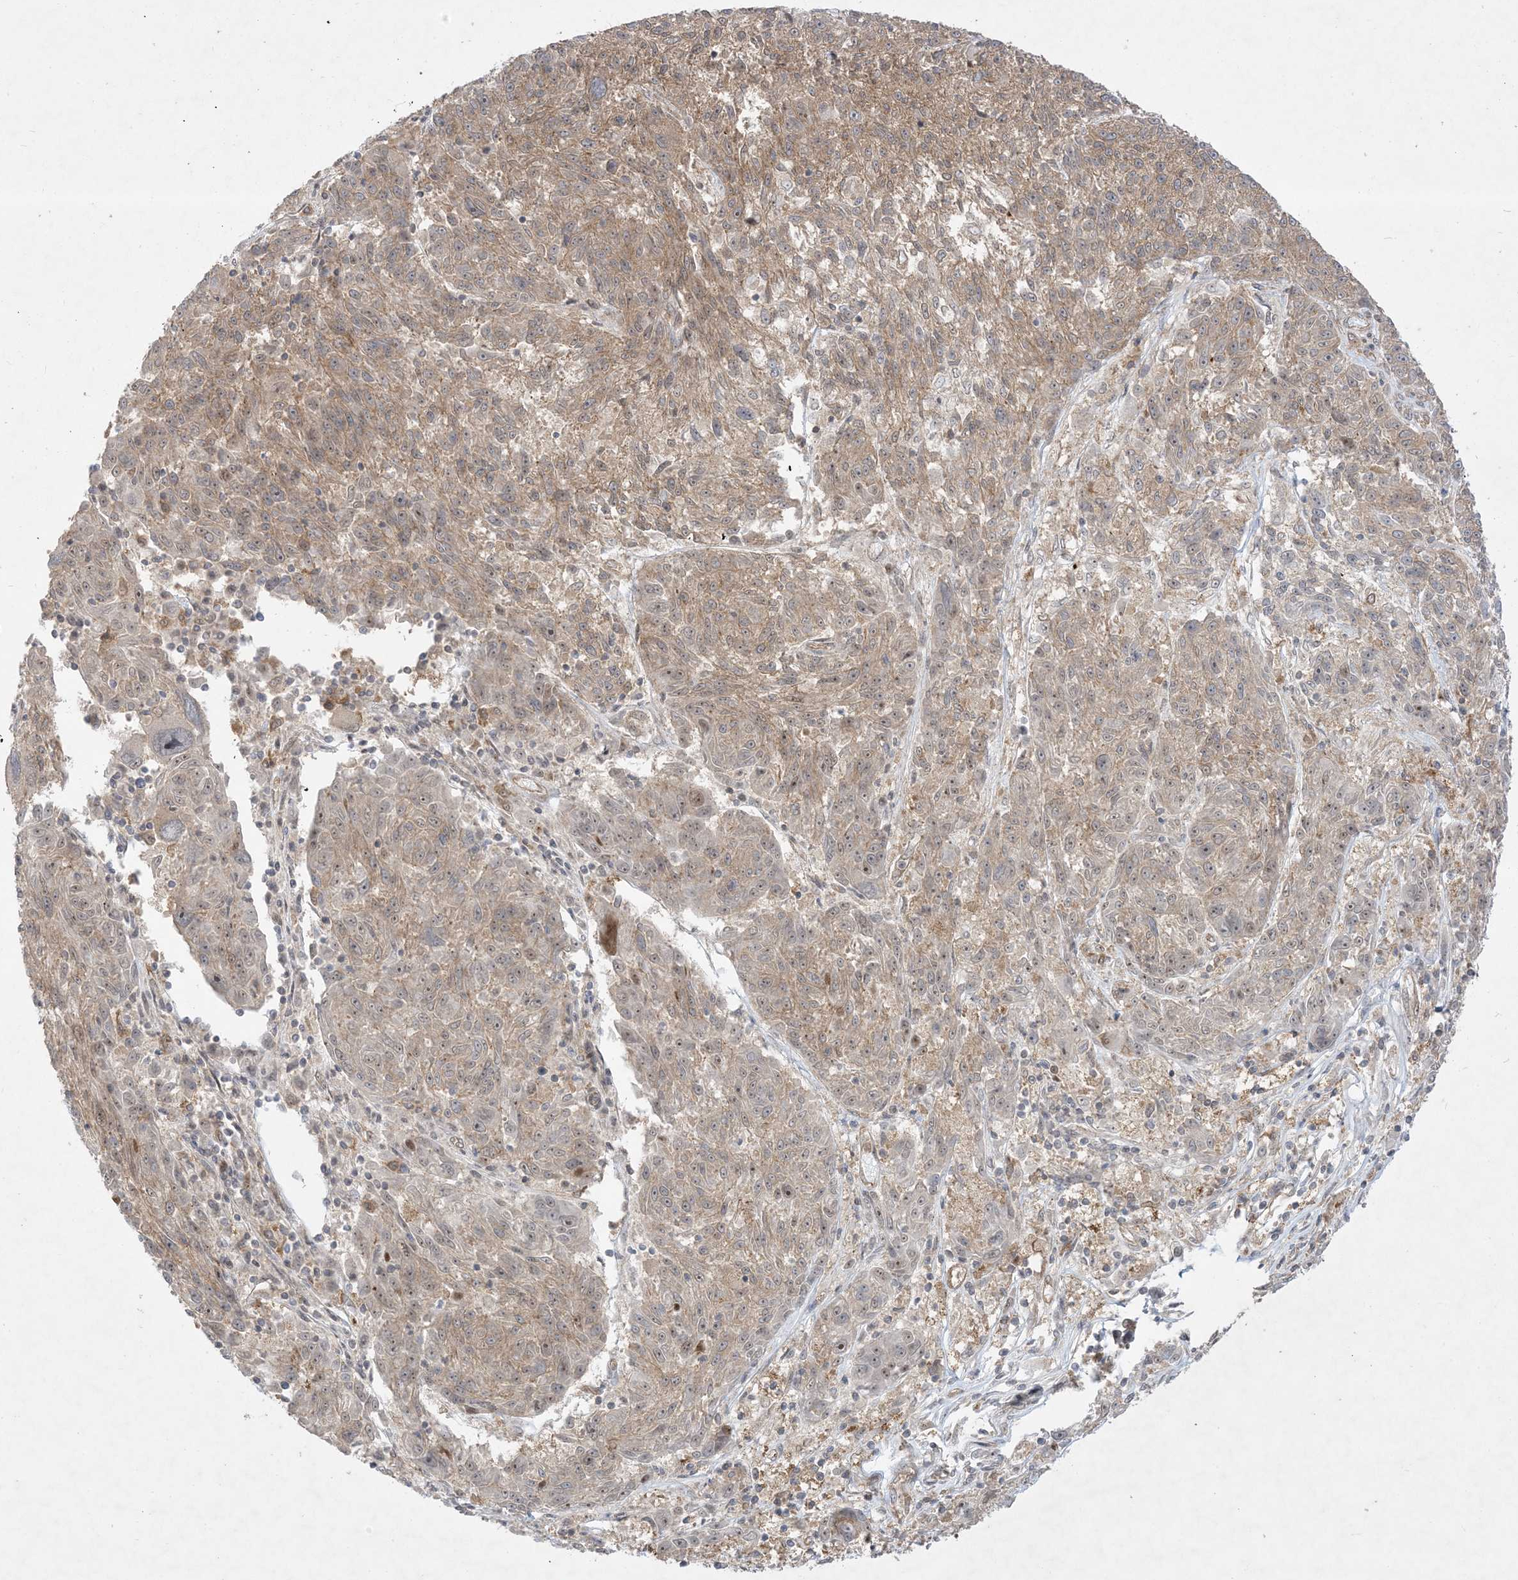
{"staining": {"intensity": "weak", "quantity": ">75%", "location": "cytoplasmic/membranous,nuclear"}, "tissue": "melanoma", "cell_type": "Tumor cells", "image_type": "cancer", "snomed": [{"axis": "morphology", "description": "Malignant melanoma, NOS"}, {"axis": "topography", "description": "Skin"}], "caption": "Tumor cells show low levels of weak cytoplasmic/membranous and nuclear positivity in approximately >75% of cells in melanoma.", "gene": "SOGA3", "patient": {"sex": "male", "age": 53}}